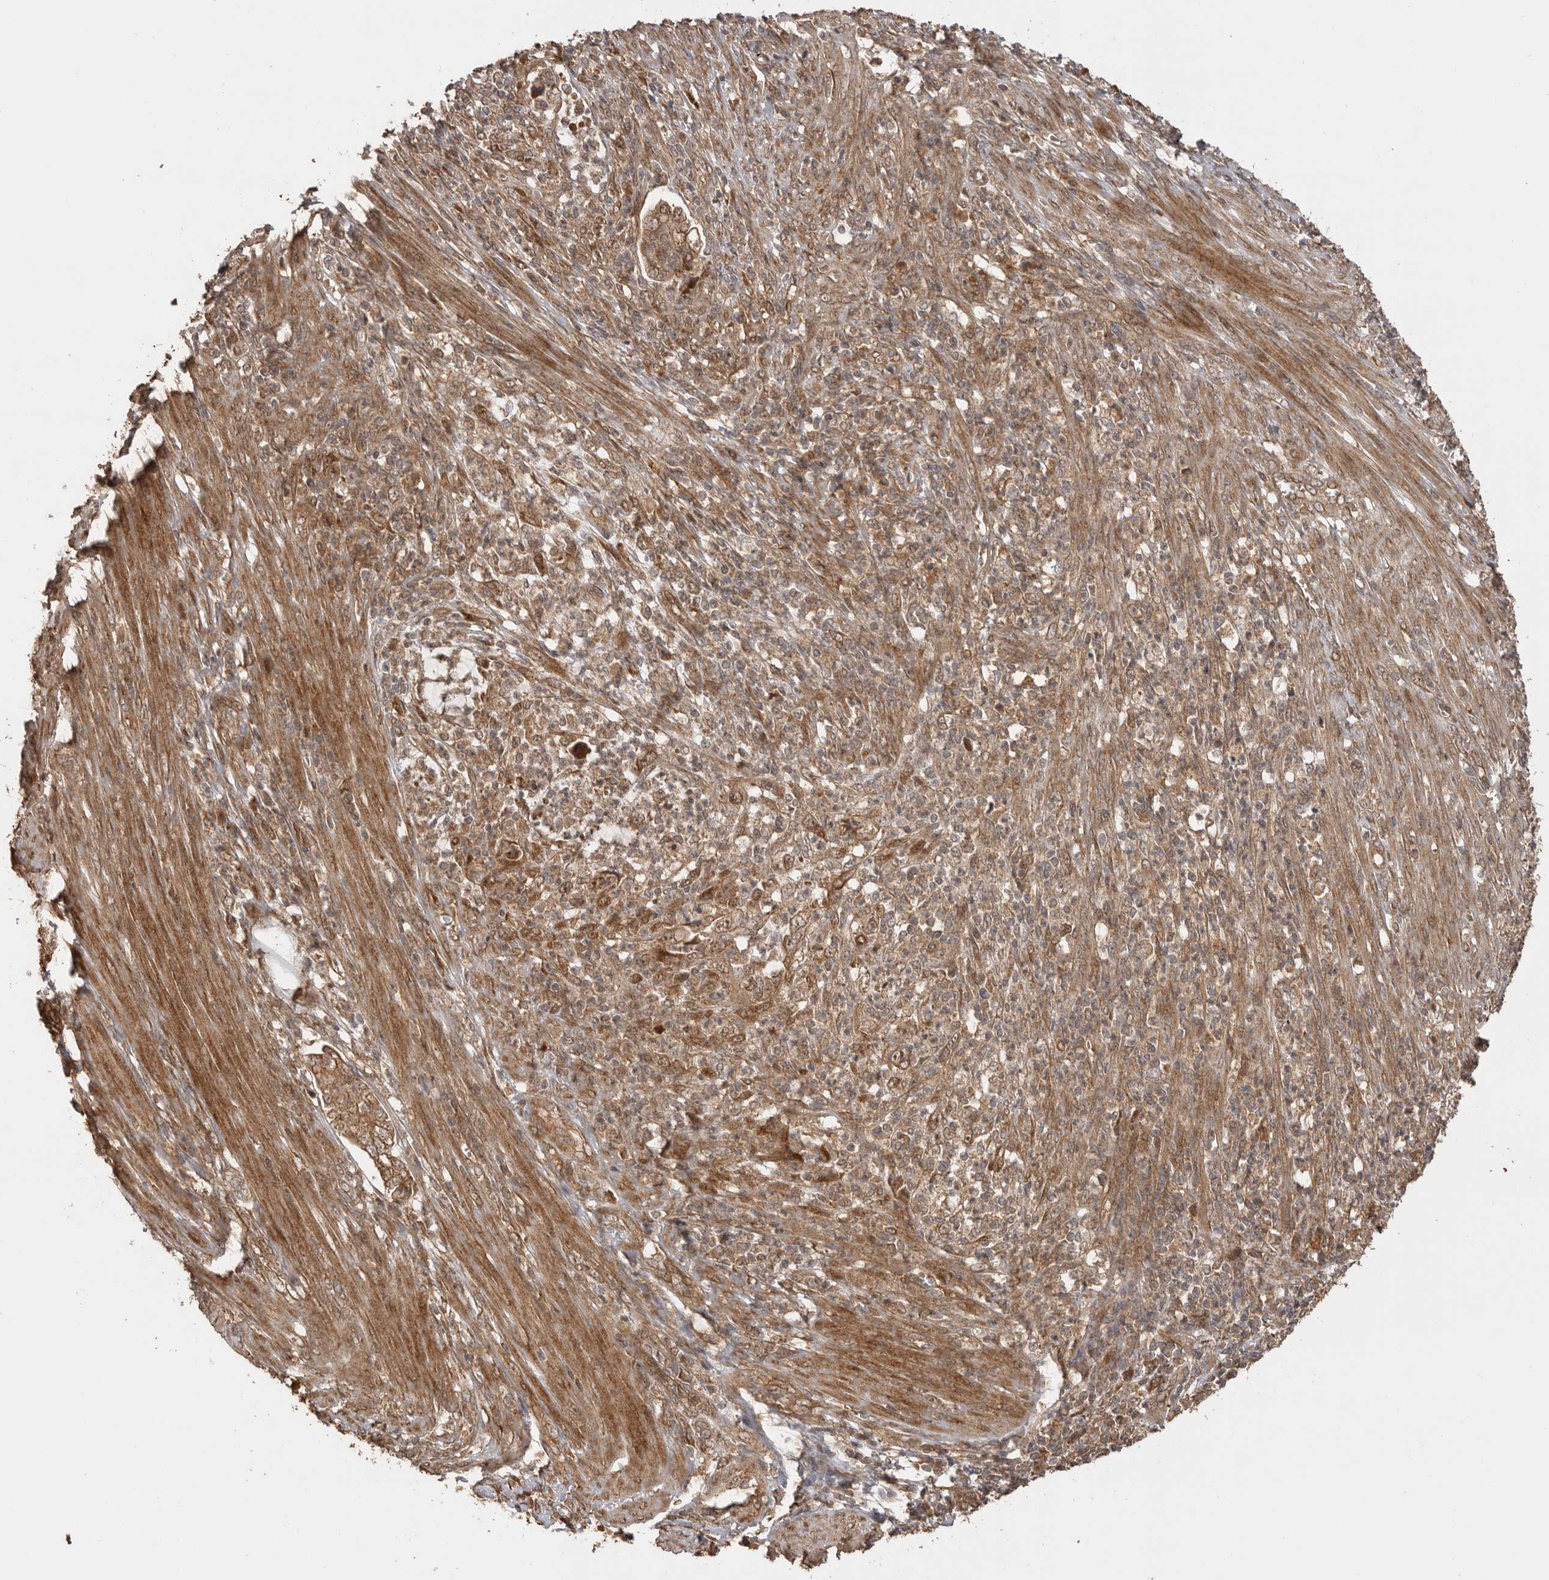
{"staining": {"intensity": "moderate", "quantity": ">75%", "location": "cytoplasmic/membranous"}, "tissue": "endometrial cancer", "cell_type": "Tumor cells", "image_type": "cancer", "snomed": [{"axis": "morphology", "description": "Adenocarcinoma, NOS"}, {"axis": "topography", "description": "Endometrium"}], "caption": "High-magnification brightfield microscopy of adenocarcinoma (endometrial) stained with DAB (brown) and counterstained with hematoxylin (blue). tumor cells exhibit moderate cytoplasmic/membranous positivity is identified in approximately>75% of cells. (Stains: DAB (3,3'-diaminobenzidine) in brown, nuclei in blue, Microscopy: brightfield microscopy at high magnification).", "gene": "BOC", "patient": {"sex": "female", "age": 49}}